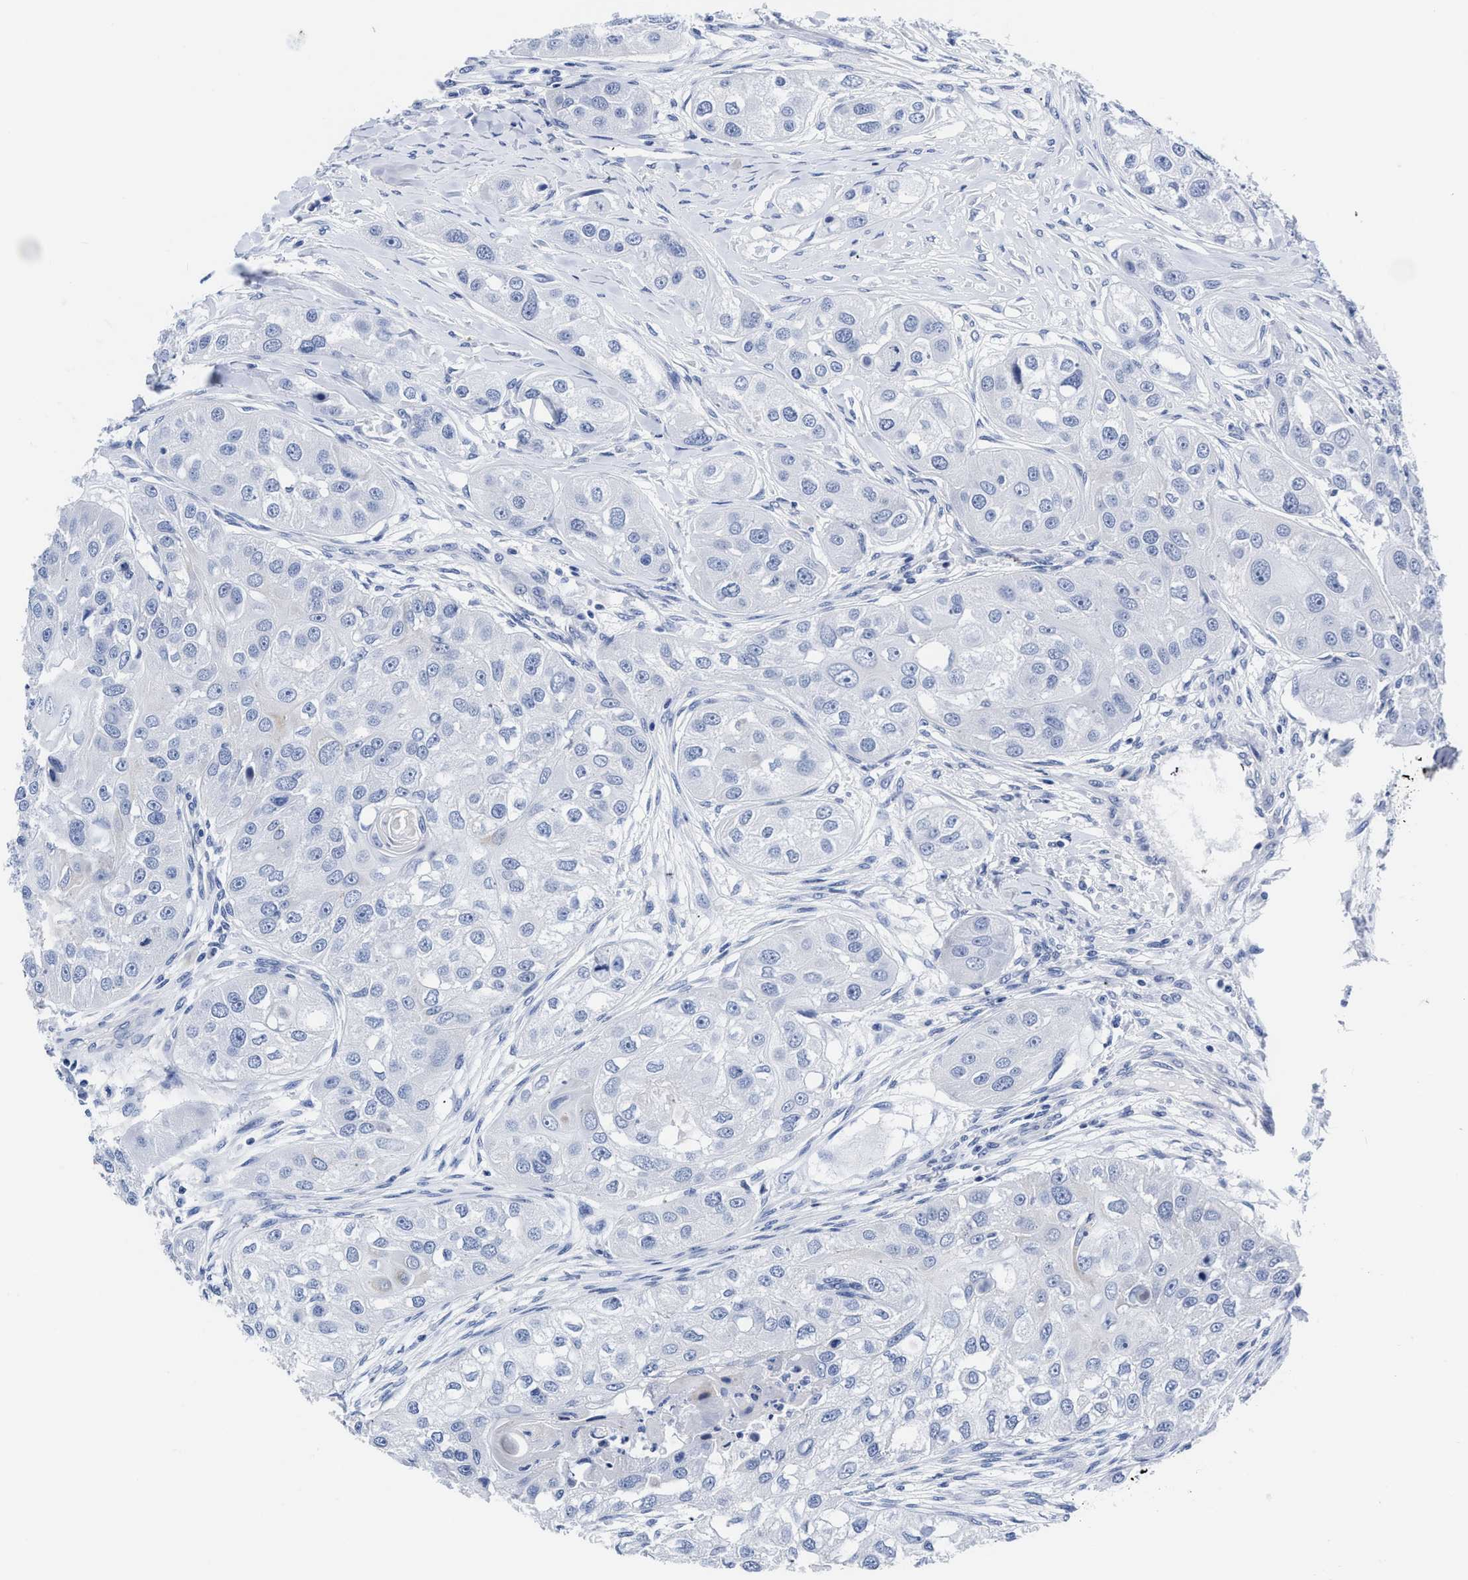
{"staining": {"intensity": "negative", "quantity": "none", "location": "none"}, "tissue": "head and neck cancer", "cell_type": "Tumor cells", "image_type": "cancer", "snomed": [{"axis": "morphology", "description": "Normal tissue, NOS"}, {"axis": "morphology", "description": "Squamous cell carcinoma, NOS"}, {"axis": "topography", "description": "Skeletal muscle"}, {"axis": "topography", "description": "Head-Neck"}], "caption": "Image shows no protein positivity in tumor cells of head and neck cancer (squamous cell carcinoma) tissue.", "gene": "KCNMB3", "patient": {"sex": "male", "age": 51}}